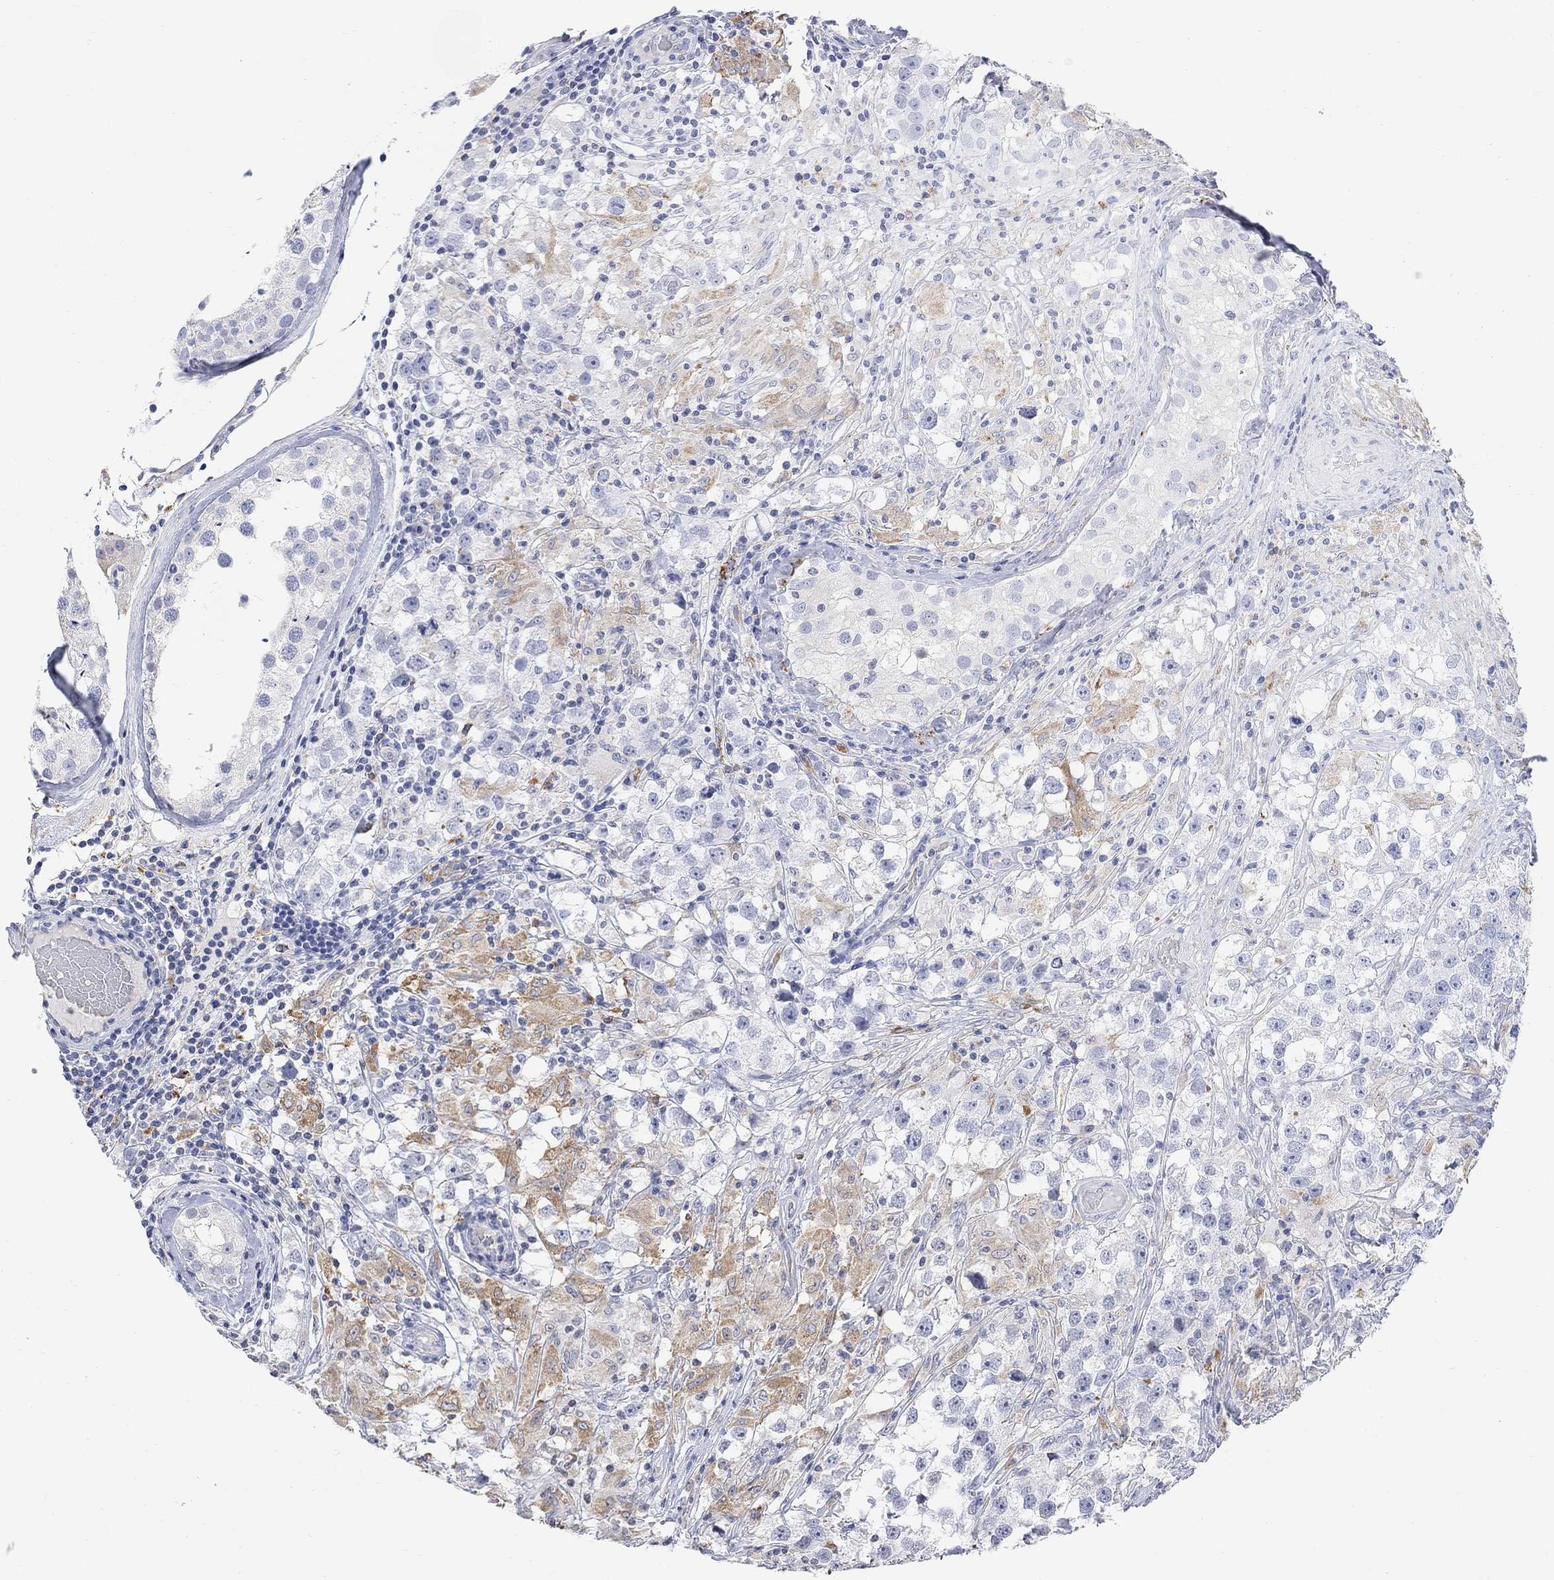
{"staining": {"intensity": "negative", "quantity": "none", "location": "none"}, "tissue": "testis cancer", "cell_type": "Tumor cells", "image_type": "cancer", "snomed": [{"axis": "morphology", "description": "Seminoma, NOS"}, {"axis": "topography", "description": "Testis"}], "caption": "Immunohistochemistry (IHC) photomicrograph of human testis cancer (seminoma) stained for a protein (brown), which demonstrates no expression in tumor cells. (DAB (3,3'-diaminobenzidine) IHC, high magnification).", "gene": "TMEM255A", "patient": {"sex": "male", "age": 46}}